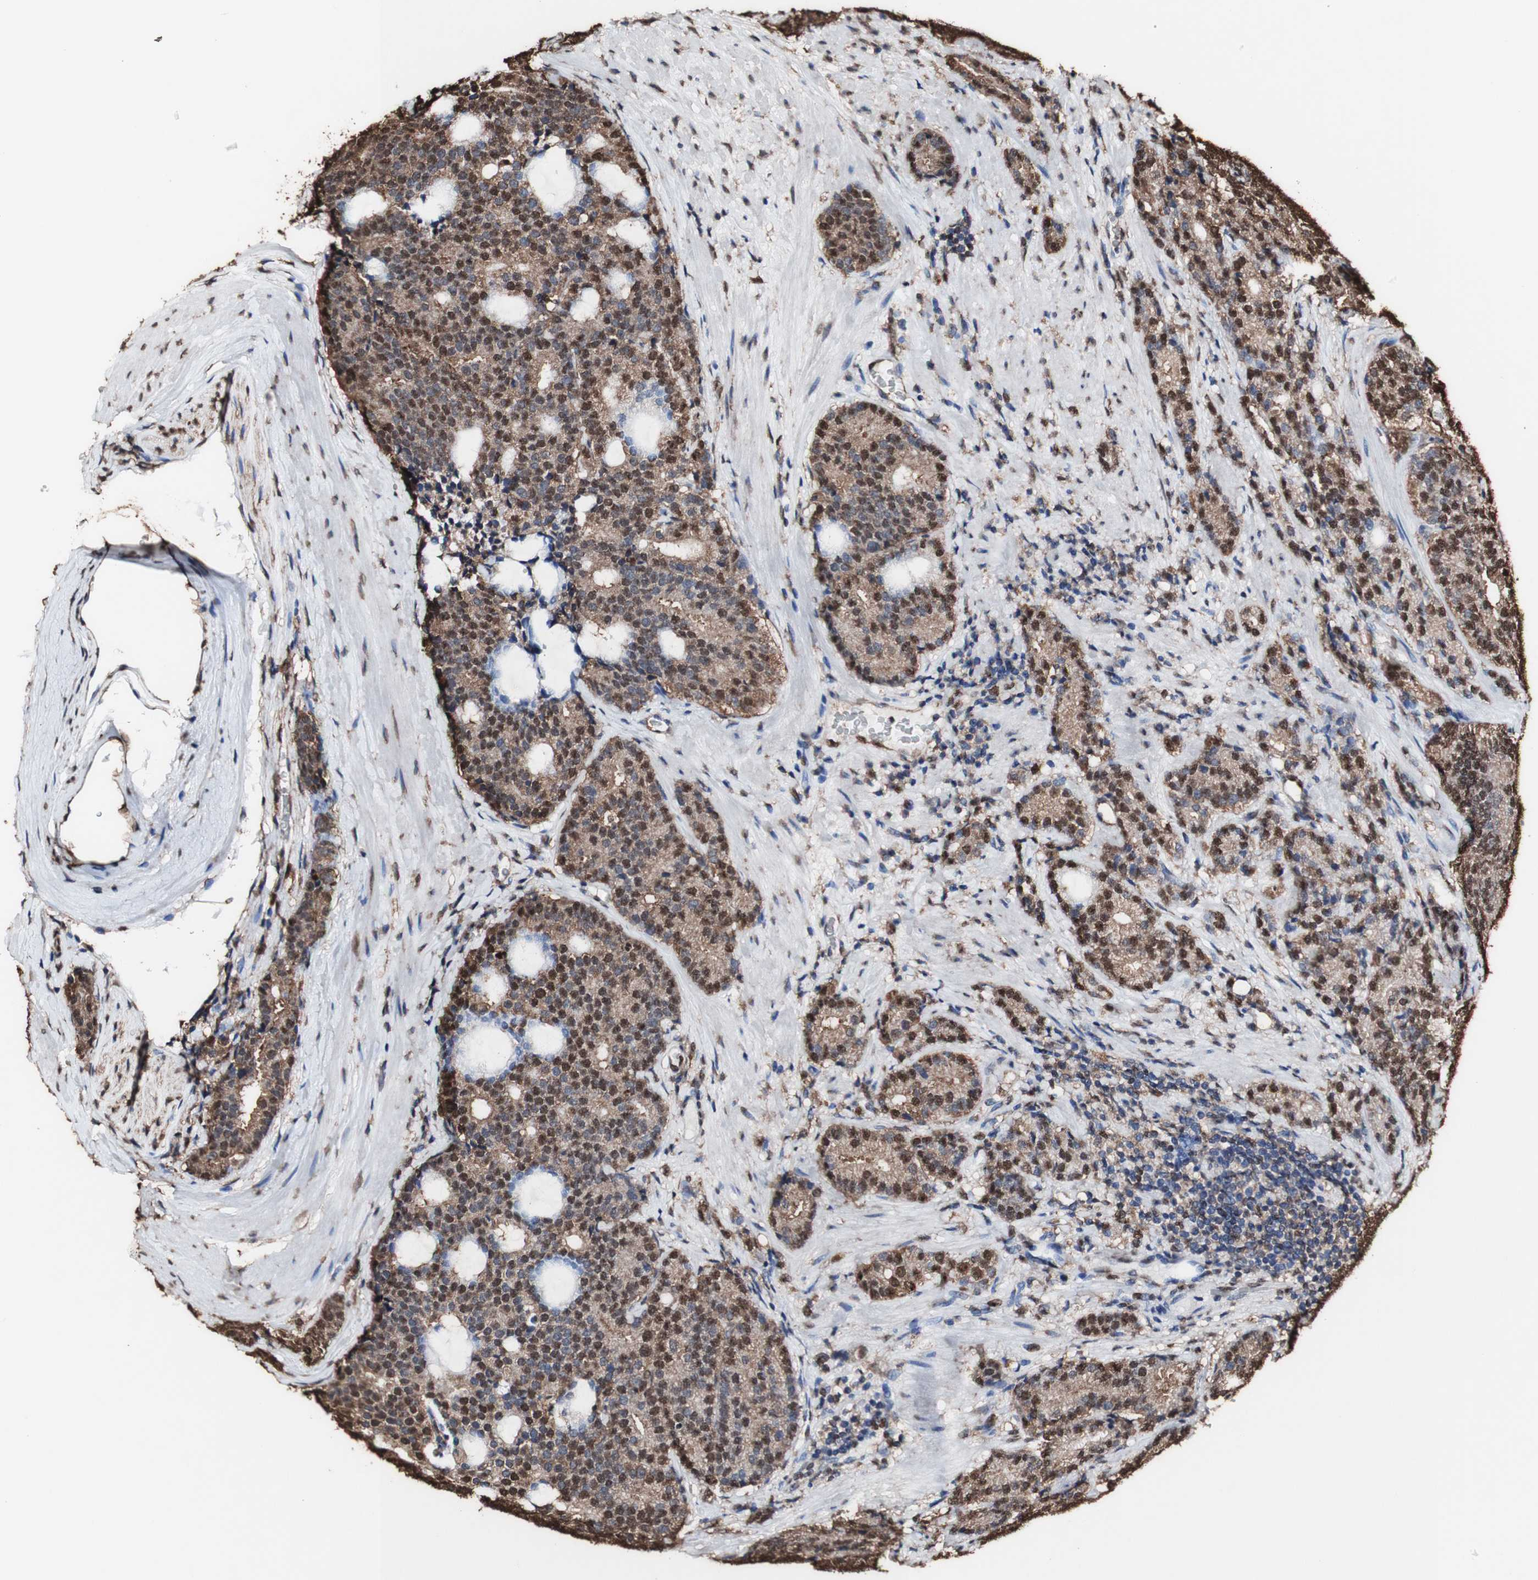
{"staining": {"intensity": "strong", "quantity": "25%-75%", "location": "cytoplasmic/membranous,nuclear"}, "tissue": "prostate cancer", "cell_type": "Tumor cells", "image_type": "cancer", "snomed": [{"axis": "morphology", "description": "Adenocarcinoma, High grade"}, {"axis": "topography", "description": "Prostate"}], "caption": "Protein analysis of prostate cancer tissue displays strong cytoplasmic/membranous and nuclear staining in about 25%-75% of tumor cells.", "gene": "PIDD1", "patient": {"sex": "male", "age": 61}}